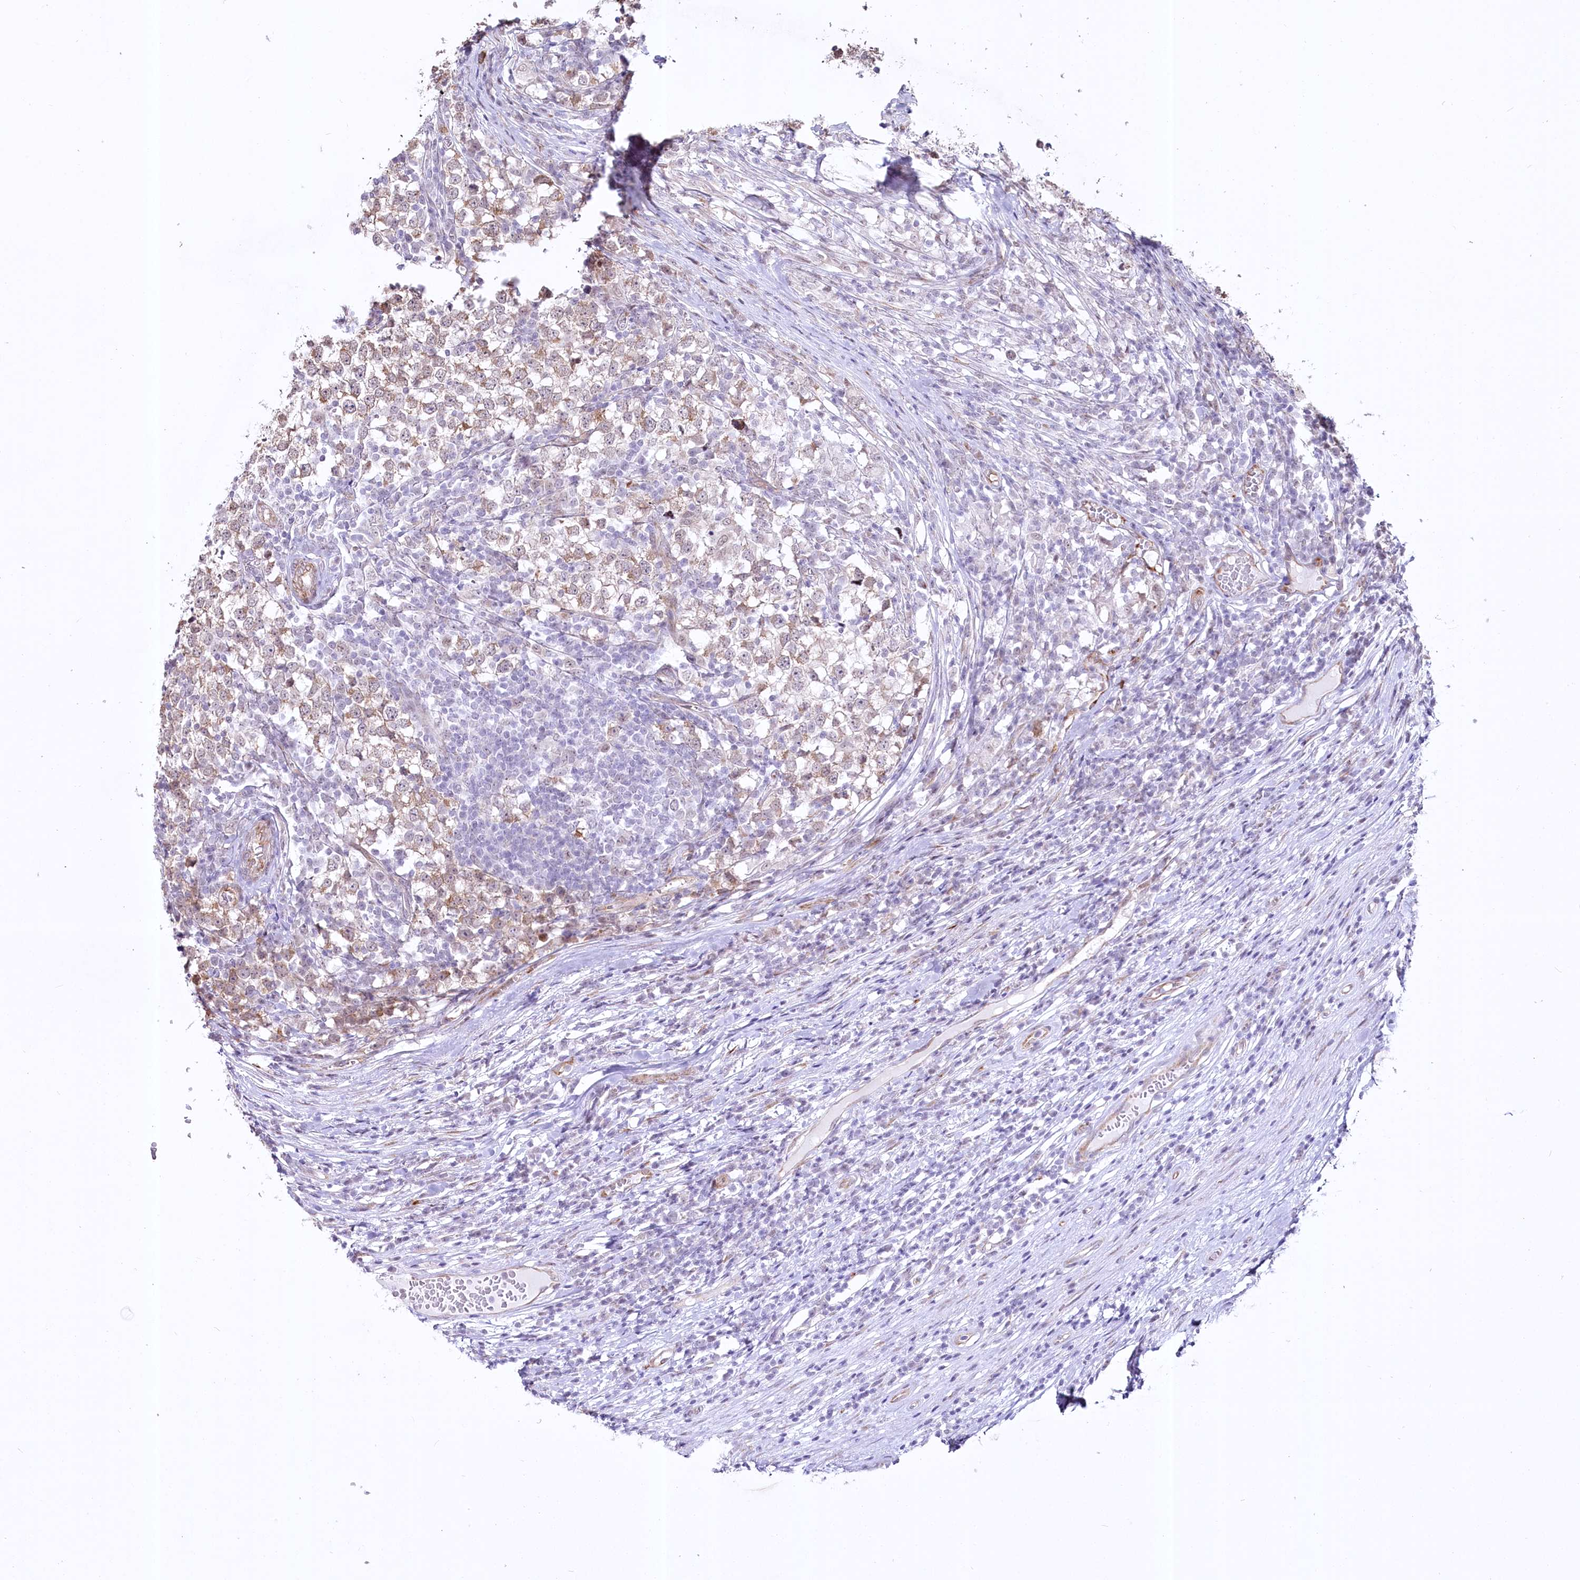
{"staining": {"intensity": "weak", "quantity": "25%-75%", "location": "cytoplasmic/membranous"}, "tissue": "testis cancer", "cell_type": "Tumor cells", "image_type": "cancer", "snomed": [{"axis": "morphology", "description": "Seminoma, NOS"}, {"axis": "topography", "description": "Testis"}], "caption": "This photomicrograph shows testis cancer stained with immunohistochemistry (IHC) to label a protein in brown. The cytoplasmic/membranous of tumor cells show weak positivity for the protein. Nuclei are counter-stained blue.", "gene": "YBX3", "patient": {"sex": "male", "age": 65}}